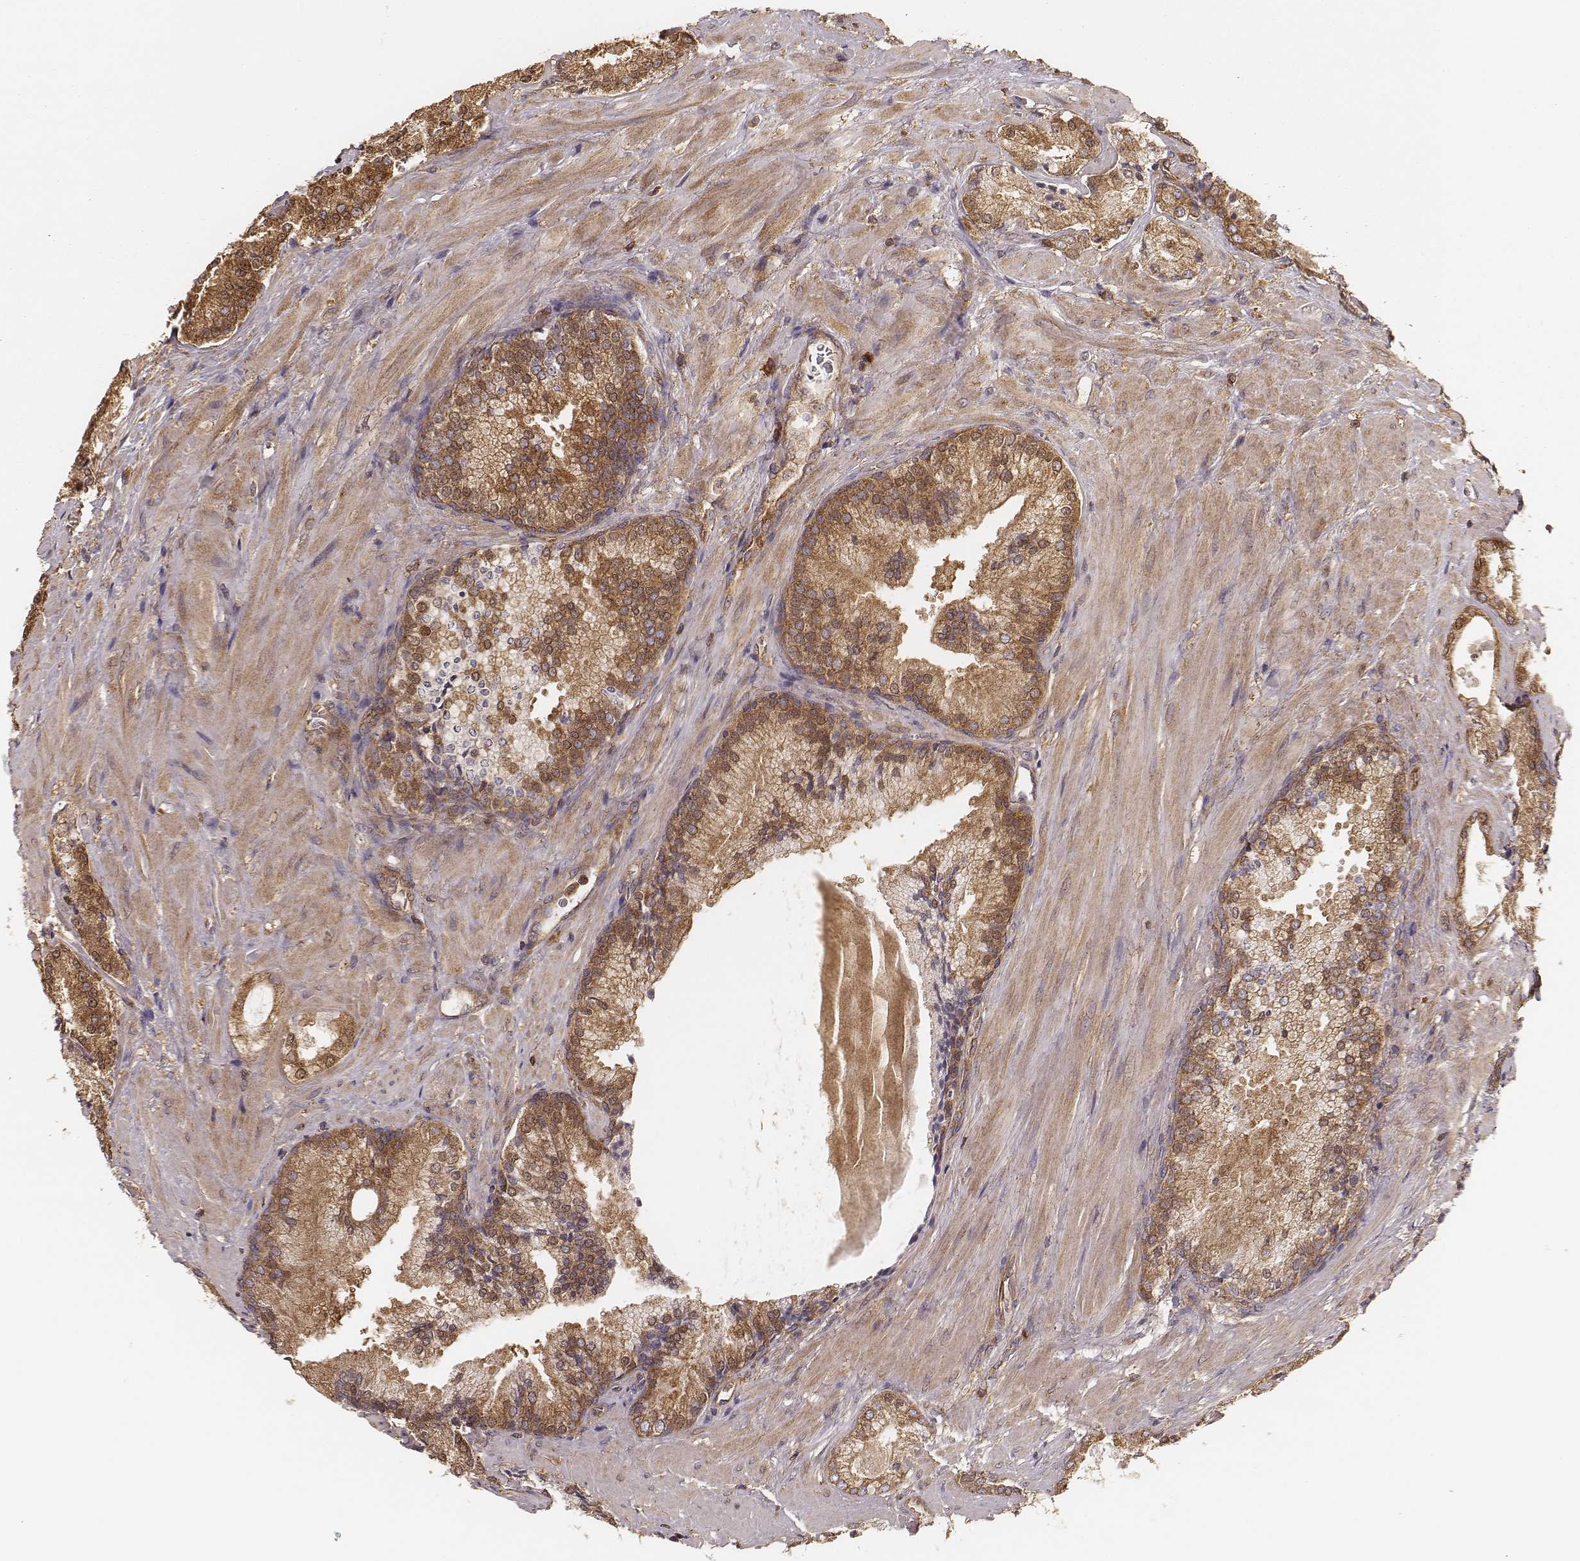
{"staining": {"intensity": "moderate", "quantity": ">75%", "location": "cytoplasmic/membranous"}, "tissue": "prostate cancer", "cell_type": "Tumor cells", "image_type": "cancer", "snomed": [{"axis": "morphology", "description": "Adenocarcinoma, Low grade"}, {"axis": "topography", "description": "Prostate"}], "caption": "Immunohistochemical staining of human prostate cancer (adenocarcinoma (low-grade)) exhibits medium levels of moderate cytoplasmic/membranous protein staining in approximately >75% of tumor cells. (brown staining indicates protein expression, while blue staining denotes nuclei).", "gene": "CARS1", "patient": {"sex": "male", "age": 56}}